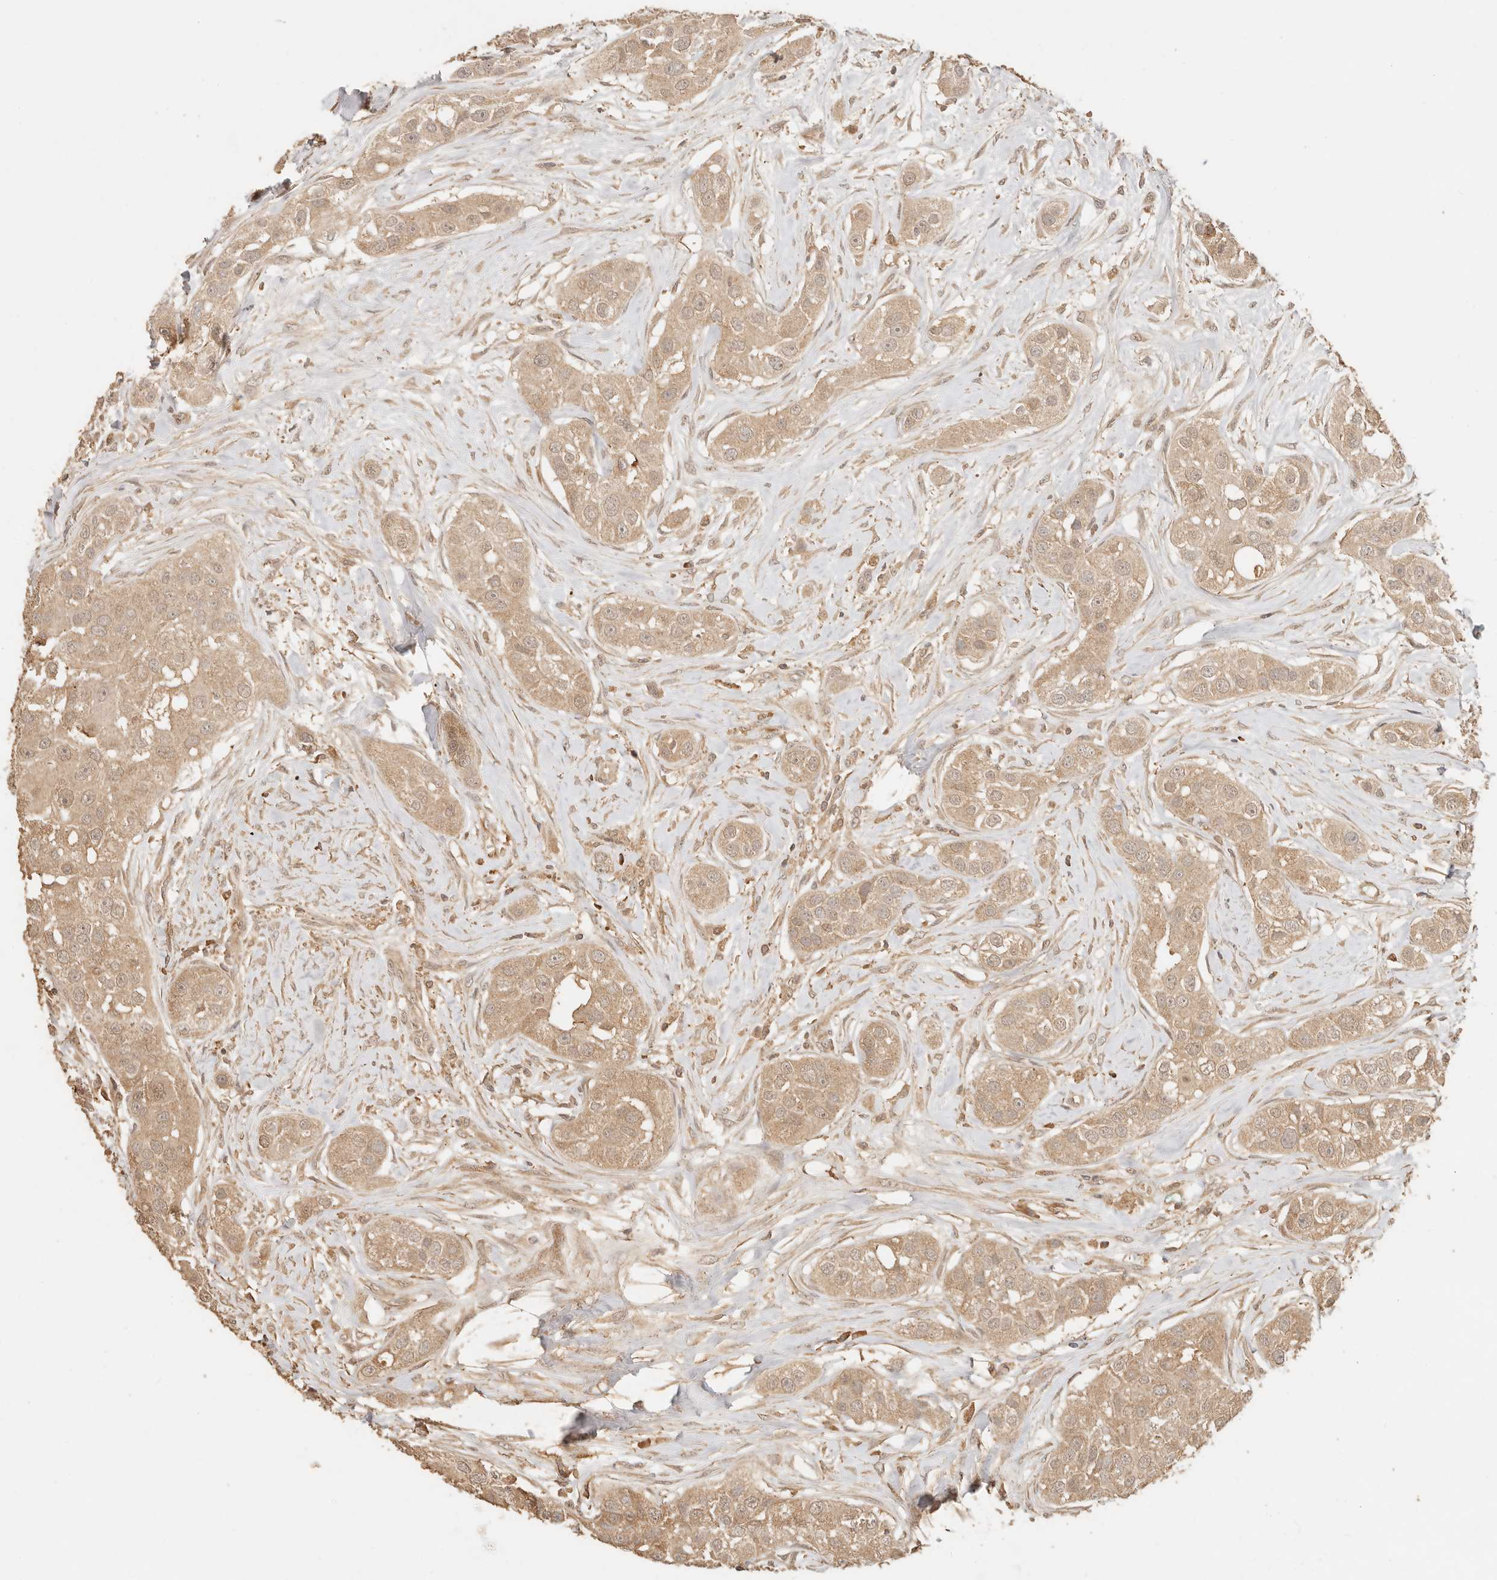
{"staining": {"intensity": "moderate", "quantity": ">75%", "location": "cytoplasmic/membranous"}, "tissue": "head and neck cancer", "cell_type": "Tumor cells", "image_type": "cancer", "snomed": [{"axis": "morphology", "description": "Normal tissue, NOS"}, {"axis": "morphology", "description": "Squamous cell carcinoma, NOS"}, {"axis": "topography", "description": "Skeletal muscle"}, {"axis": "topography", "description": "Head-Neck"}], "caption": "Tumor cells show medium levels of moderate cytoplasmic/membranous positivity in approximately >75% of cells in human head and neck squamous cell carcinoma.", "gene": "INTS11", "patient": {"sex": "male", "age": 51}}